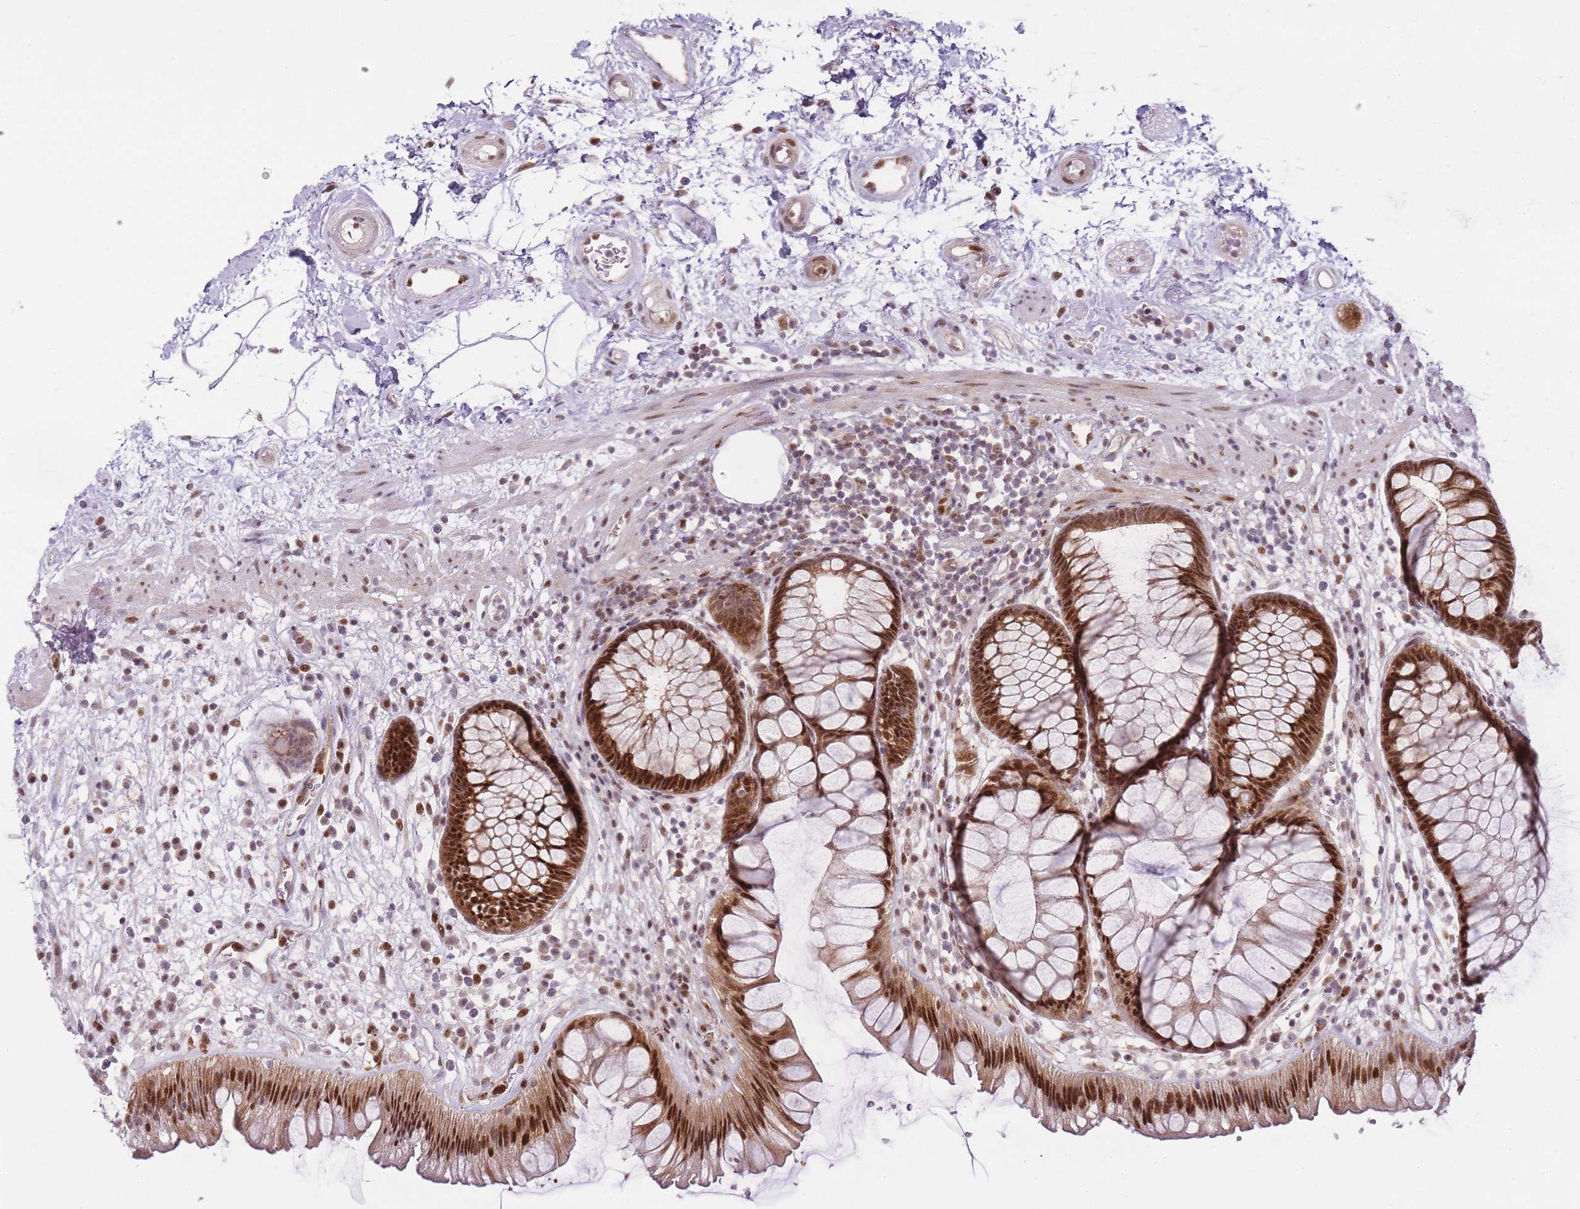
{"staining": {"intensity": "strong", "quantity": ">75%", "location": "cytoplasmic/membranous,nuclear"}, "tissue": "rectum", "cell_type": "Glandular cells", "image_type": "normal", "snomed": [{"axis": "morphology", "description": "Normal tissue, NOS"}, {"axis": "topography", "description": "Rectum"}], "caption": "Immunohistochemistry (IHC) staining of unremarkable rectum, which reveals high levels of strong cytoplasmic/membranous,nuclear positivity in approximately >75% of glandular cells indicating strong cytoplasmic/membranous,nuclear protein expression. The staining was performed using DAB (brown) for protein detection and nuclei were counterstained in hematoxylin (blue).", "gene": "OGG1", "patient": {"sex": "male", "age": 51}}